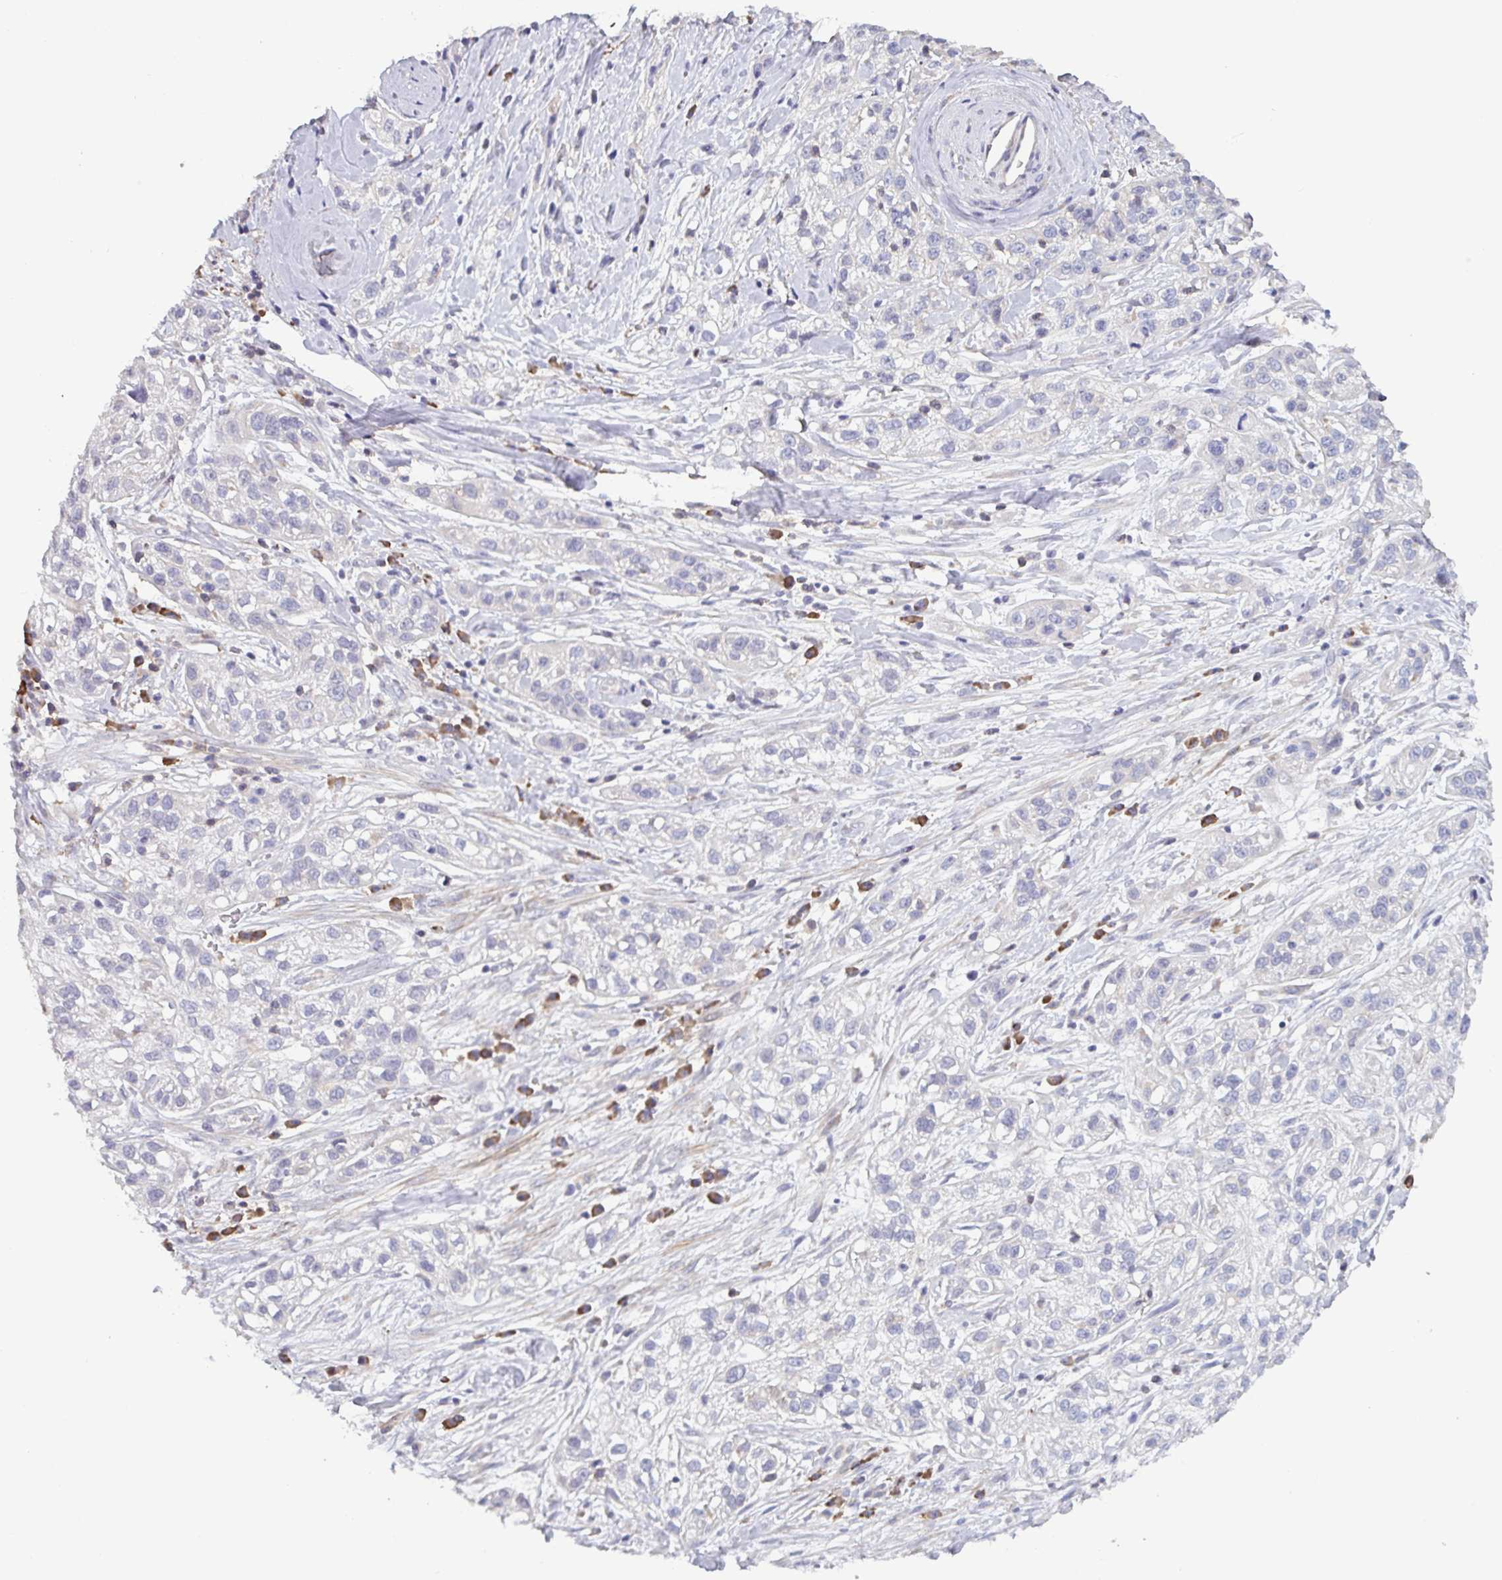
{"staining": {"intensity": "negative", "quantity": "none", "location": "none"}, "tissue": "skin cancer", "cell_type": "Tumor cells", "image_type": "cancer", "snomed": [{"axis": "morphology", "description": "Squamous cell carcinoma, NOS"}, {"axis": "topography", "description": "Skin"}], "caption": "This image is of skin cancer stained with IHC to label a protein in brown with the nuclei are counter-stained blue. There is no expression in tumor cells.", "gene": "CD1E", "patient": {"sex": "male", "age": 82}}